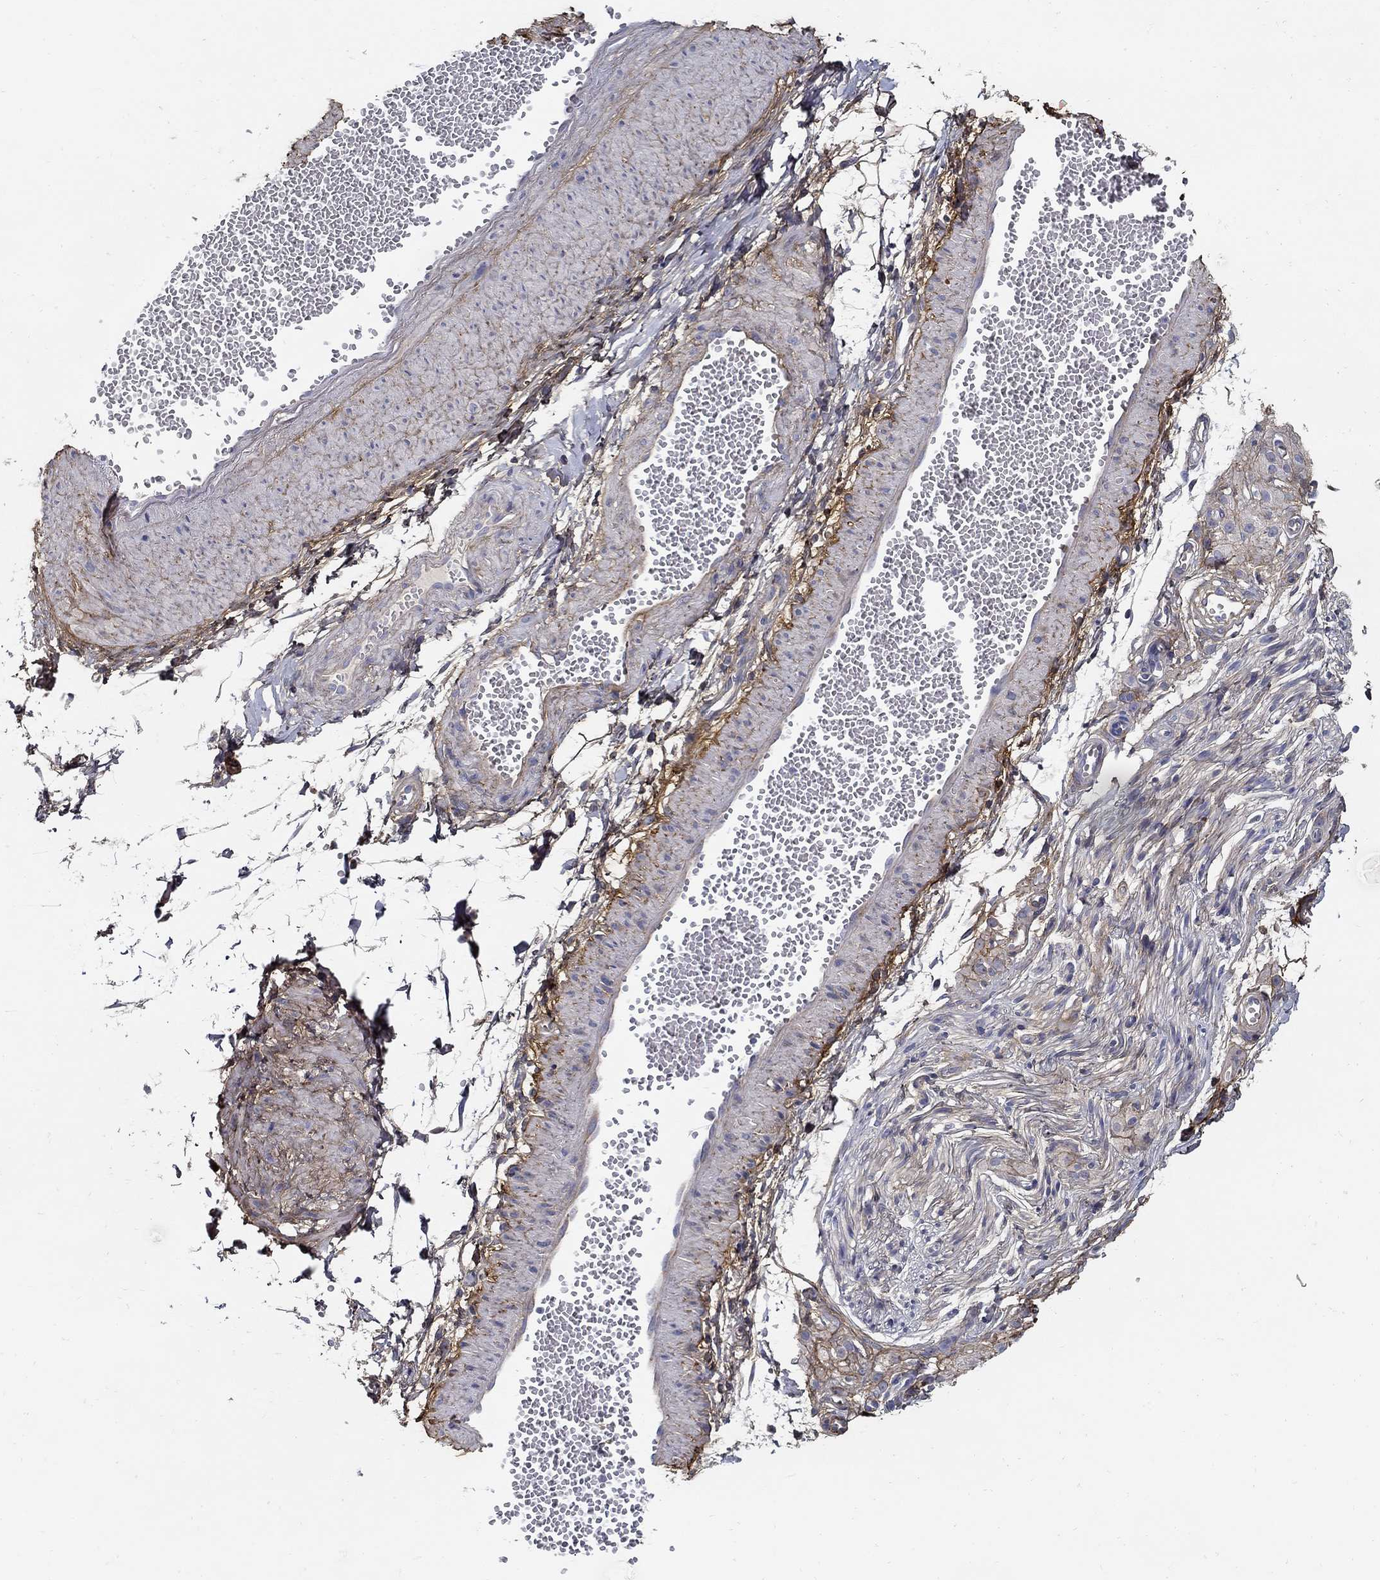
{"staining": {"intensity": "negative", "quantity": "none", "location": "none"}, "tissue": "adipose tissue", "cell_type": "Adipocytes", "image_type": "normal", "snomed": [{"axis": "morphology", "description": "Normal tissue, NOS"}, {"axis": "topography", "description": "Smooth muscle"}, {"axis": "topography", "description": "Peripheral nerve tissue"}], "caption": "Immunohistochemistry image of benign adipose tissue stained for a protein (brown), which reveals no positivity in adipocytes. (Stains: DAB IHC with hematoxylin counter stain, Microscopy: brightfield microscopy at high magnification).", "gene": "TGFBI", "patient": {"sex": "male", "age": 22}}